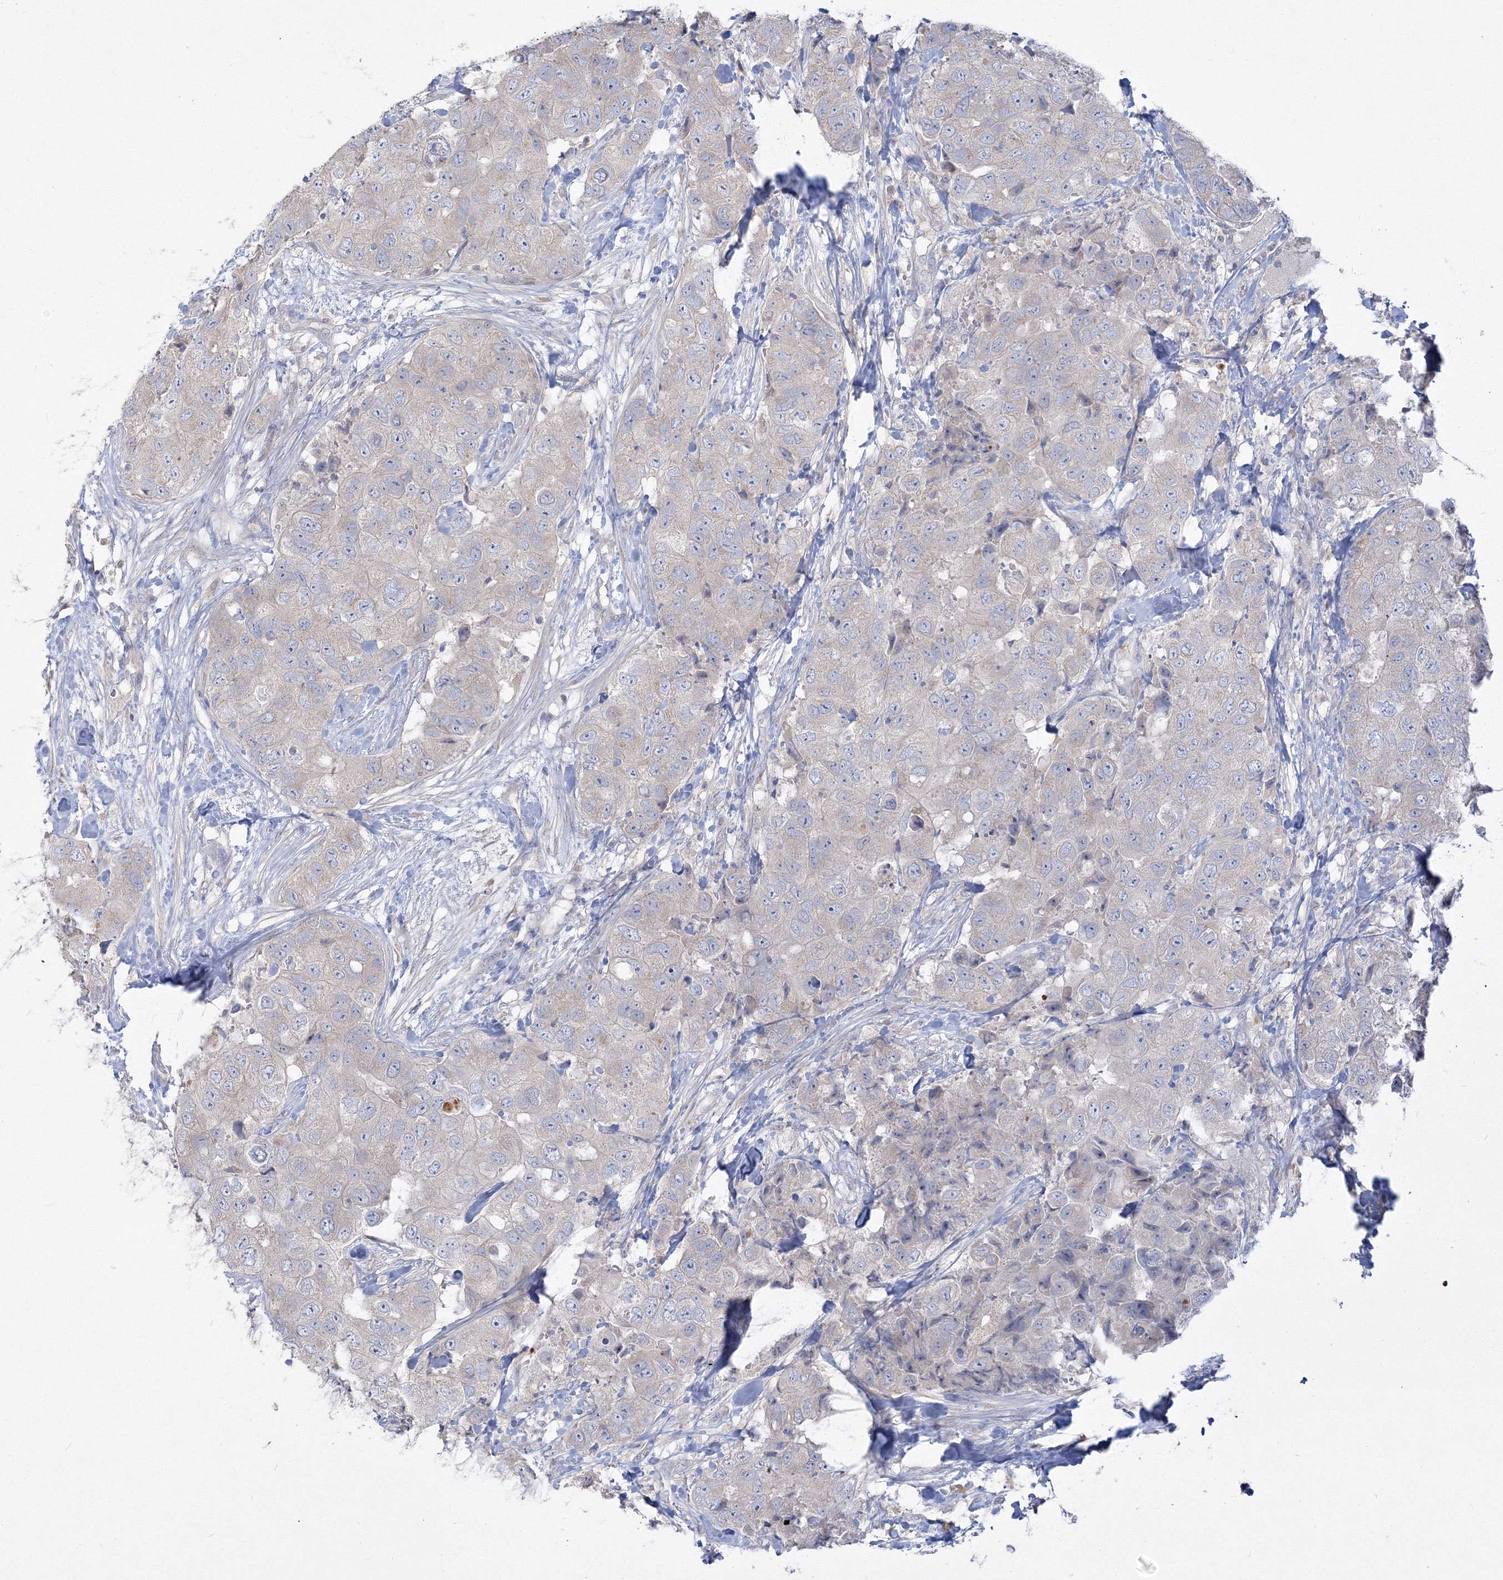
{"staining": {"intensity": "negative", "quantity": "none", "location": "none"}, "tissue": "breast cancer", "cell_type": "Tumor cells", "image_type": "cancer", "snomed": [{"axis": "morphology", "description": "Duct carcinoma"}, {"axis": "topography", "description": "Breast"}], "caption": "Invasive ductal carcinoma (breast) was stained to show a protein in brown. There is no significant staining in tumor cells. (Brightfield microscopy of DAB (3,3'-diaminobenzidine) immunohistochemistry at high magnification).", "gene": "FBXL8", "patient": {"sex": "female", "age": 62}}